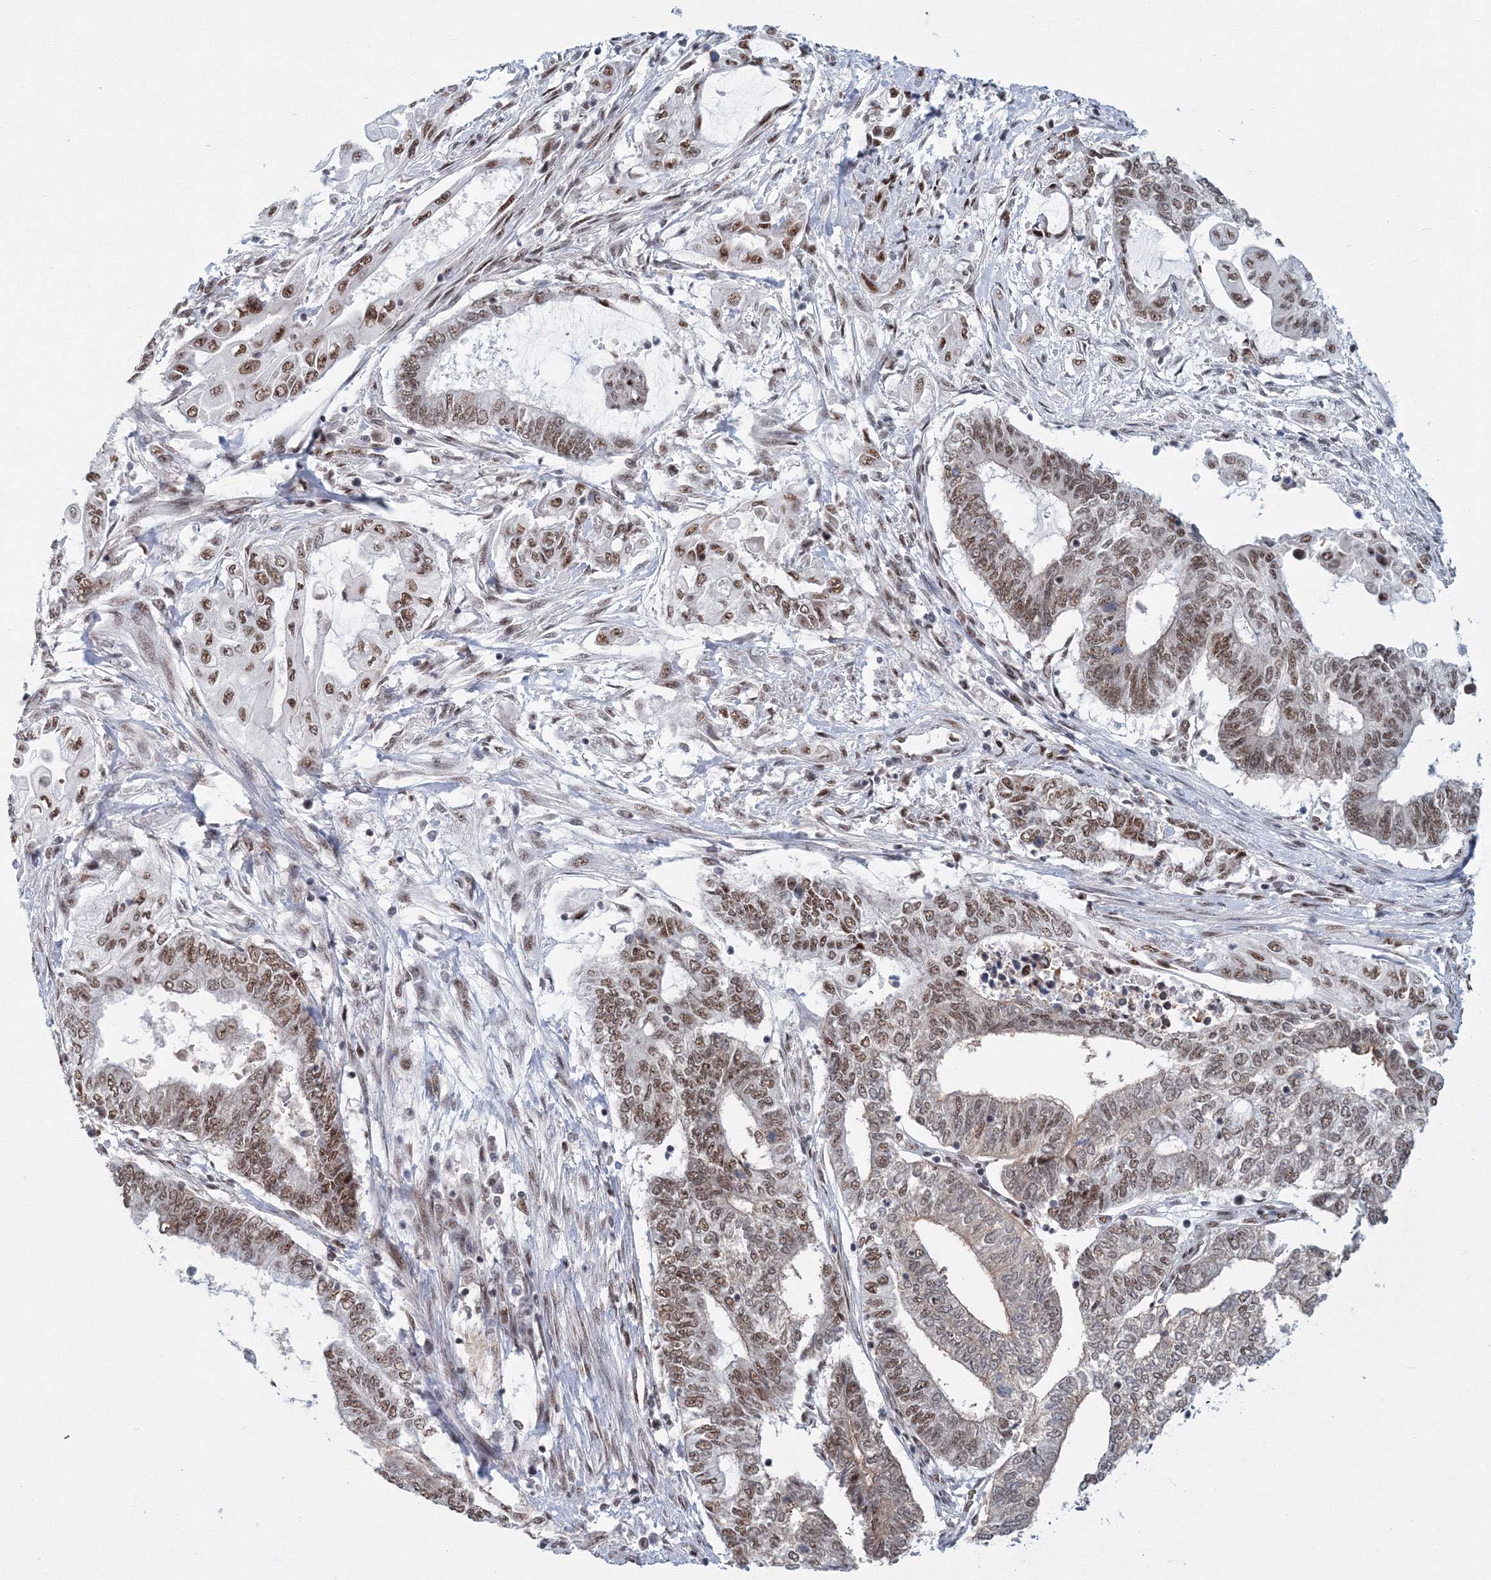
{"staining": {"intensity": "moderate", "quantity": ">75%", "location": "nuclear"}, "tissue": "endometrial cancer", "cell_type": "Tumor cells", "image_type": "cancer", "snomed": [{"axis": "morphology", "description": "Adenocarcinoma, NOS"}, {"axis": "topography", "description": "Uterus"}, {"axis": "topography", "description": "Endometrium"}], "caption": "Immunohistochemistry (IHC) (DAB (3,3'-diaminobenzidine)) staining of adenocarcinoma (endometrial) exhibits moderate nuclear protein staining in approximately >75% of tumor cells. Nuclei are stained in blue.", "gene": "SF3B6", "patient": {"sex": "female", "age": 70}}